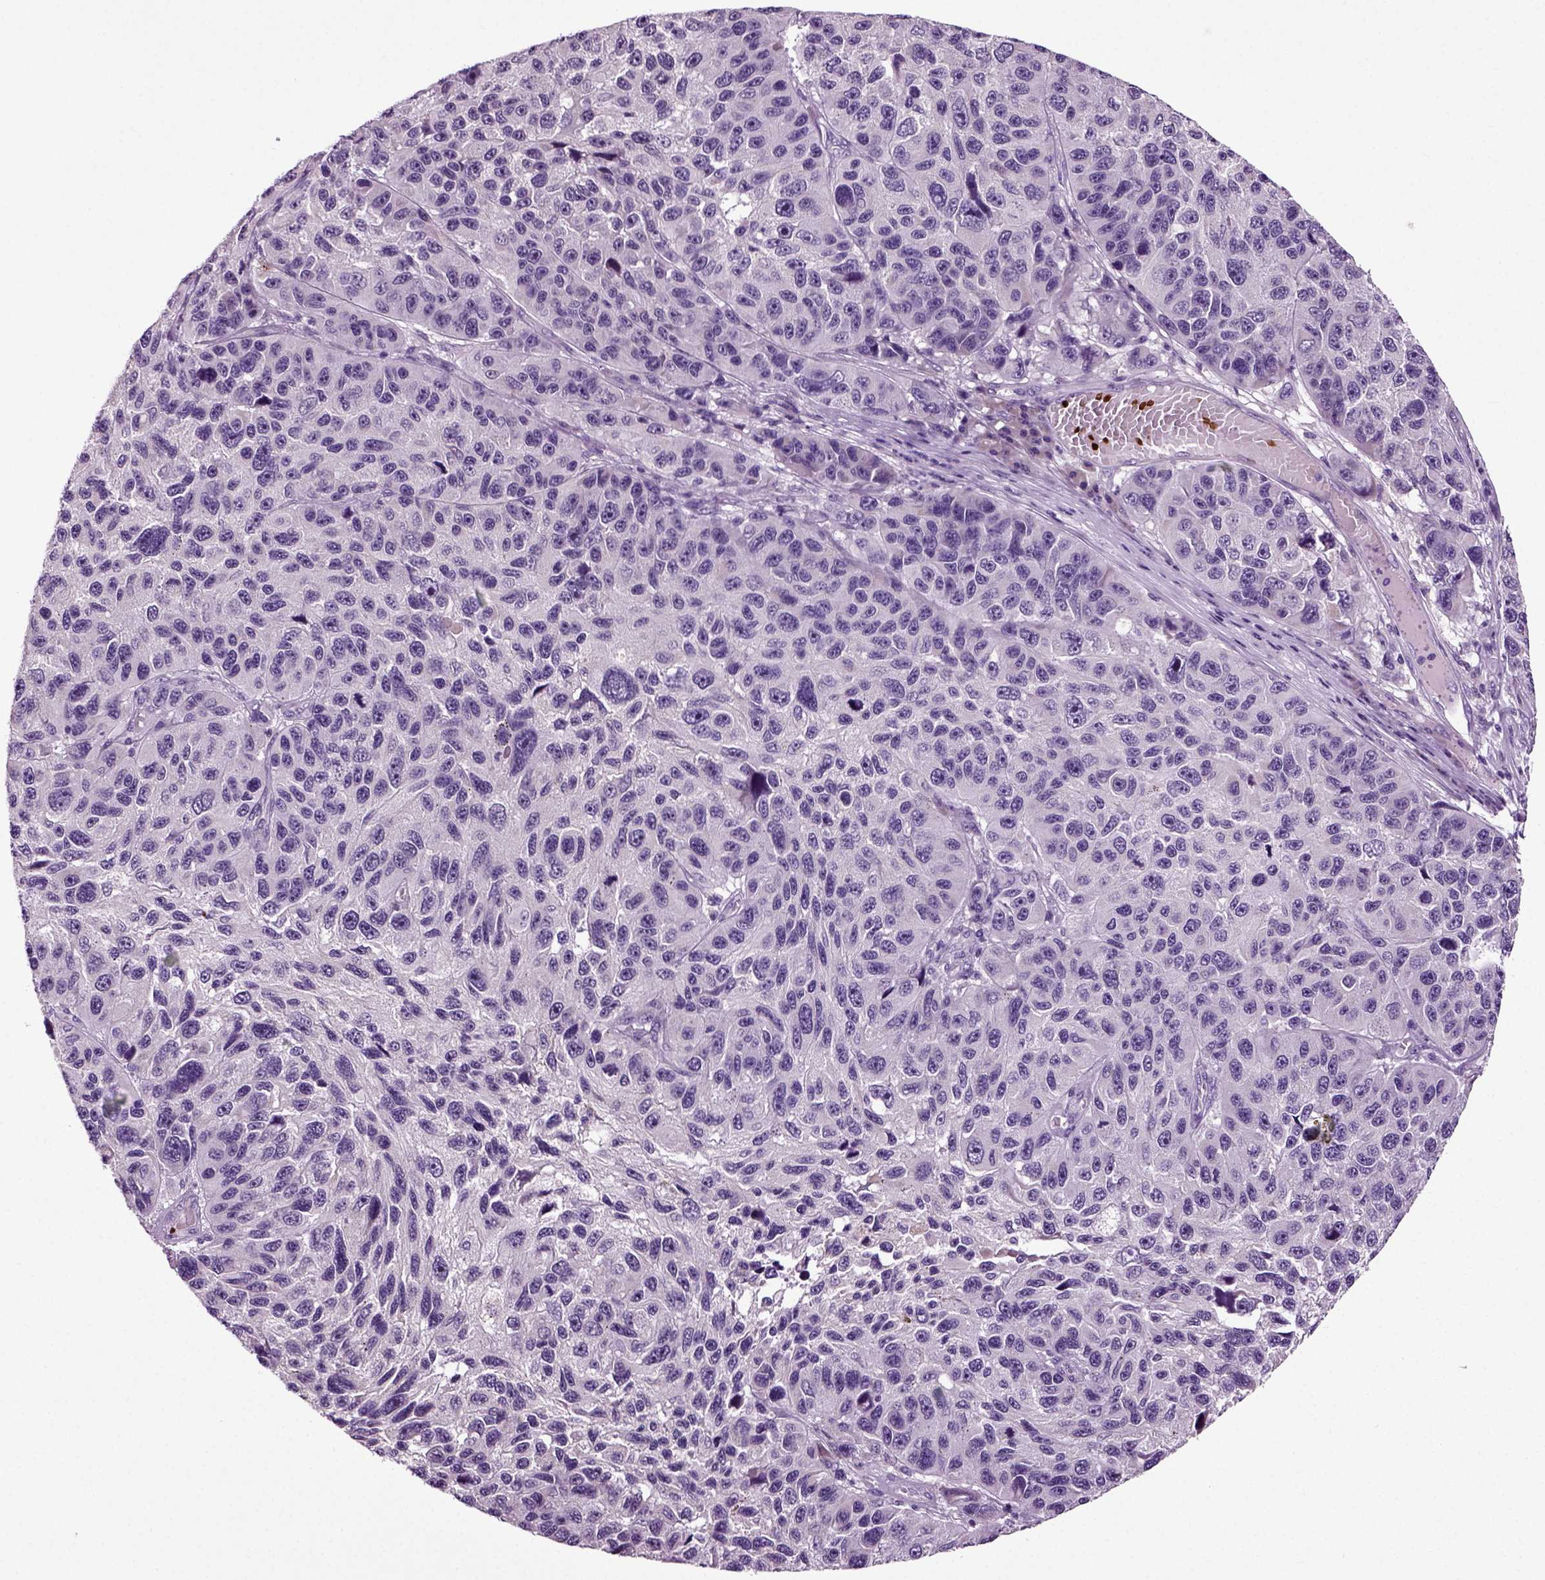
{"staining": {"intensity": "negative", "quantity": "none", "location": "none"}, "tissue": "melanoma", "cell_type": "Tumor cells", "image_type": "cancer", "snomed": [{"axis": "morphology", "description": "Malignant melanoma, NOS"}, {"axis": "topography", "description": "Skin"}], "caption": "Malignant melanoma was stained to show a protein in brown. There is no significant positivity in tumor cells.", "gene": "SPATA17", "patient": {"sex": "male", "age": 53}}